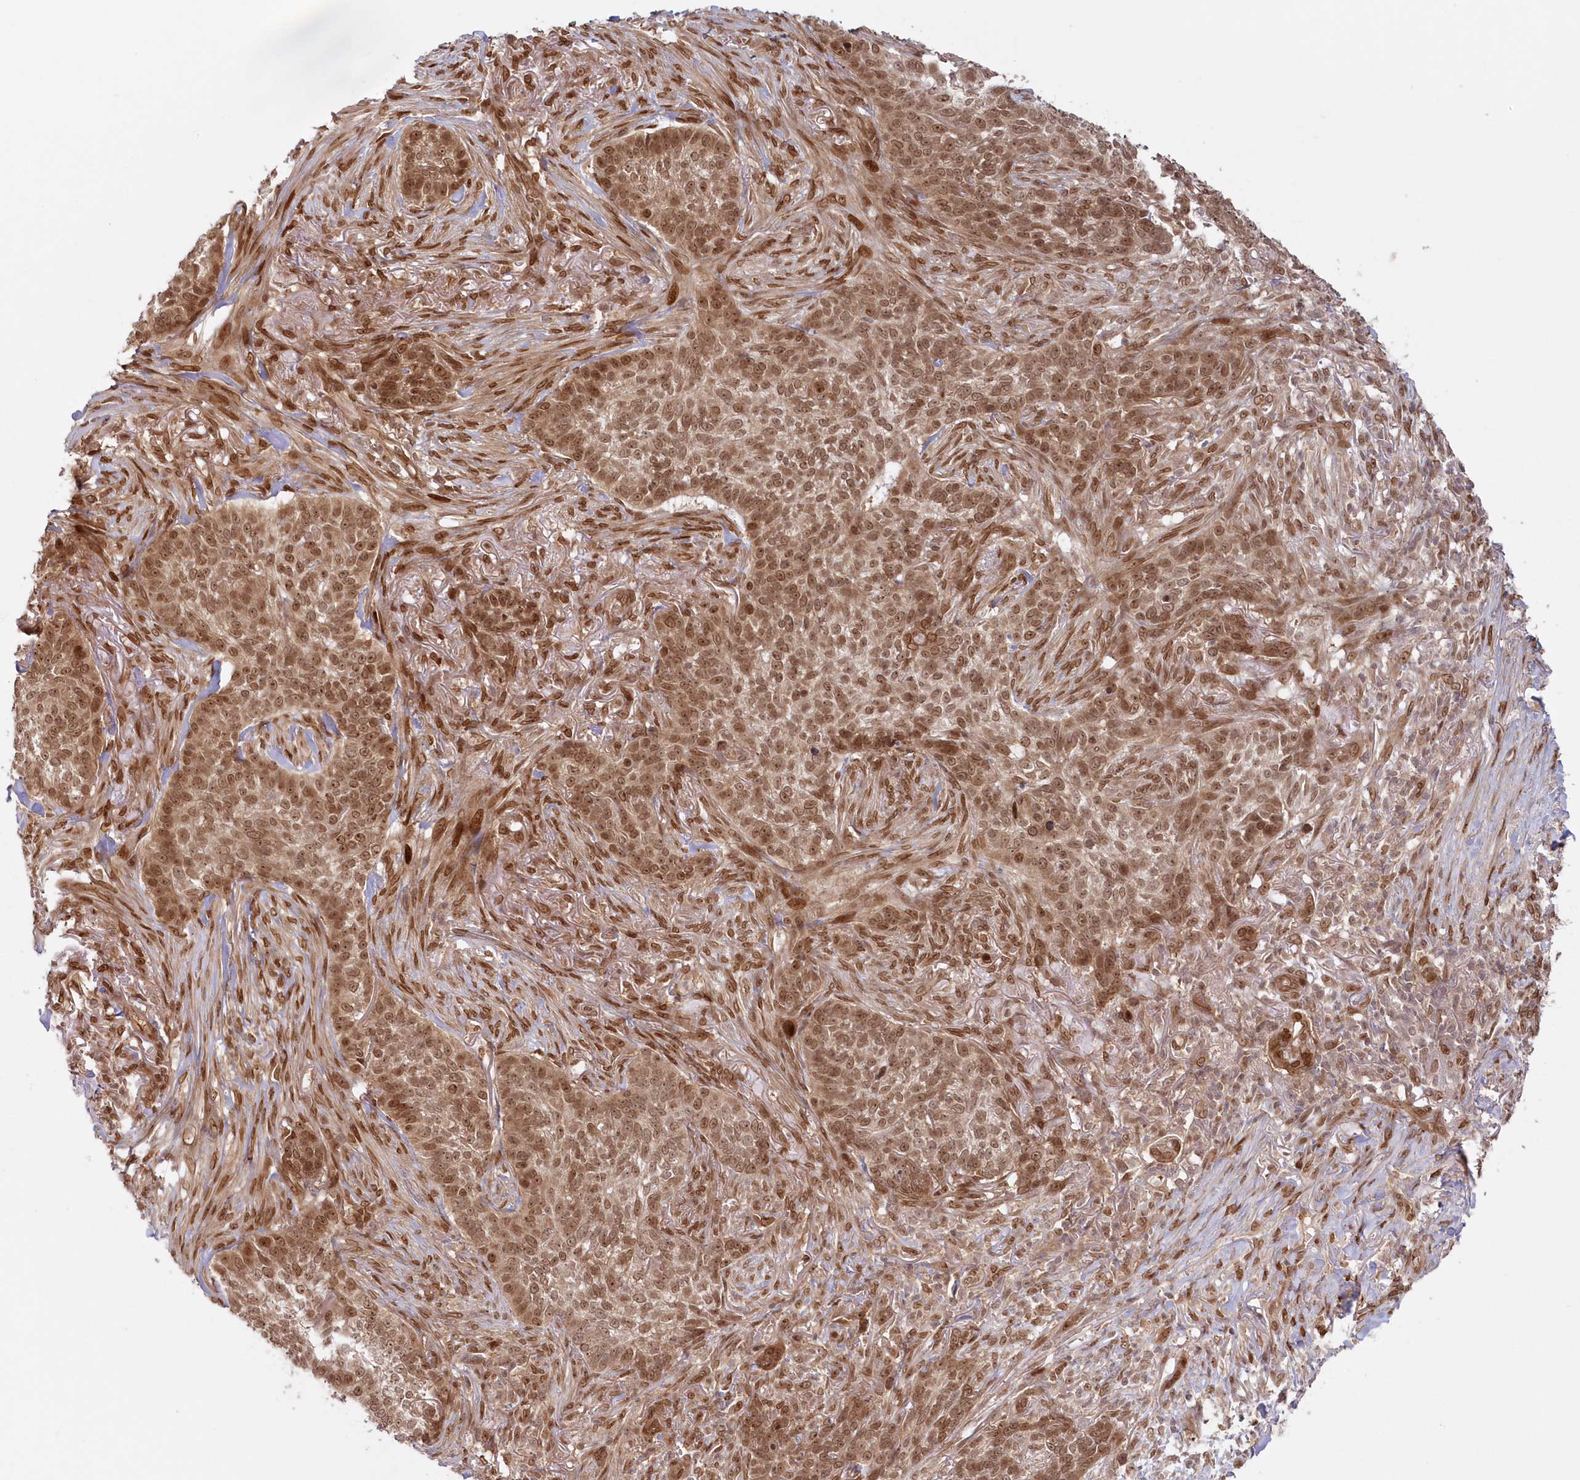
{"staining": {"intensity": "moderate", "quantity": ">75%", "location": "cytoplasmic/membranous,nuclear"}, "tissue": "skin cancer", "cell_type": "Tumor cells", "image_type": "cancer", "snomed": [{"axis": "morphology", "description": "Basal cell carcinoma"}, {"axis": "topography", "description": "Skin"}], "caption": "Brown immunohistochemical staining in human basal cell carcinoma (skin) reveals moderate cytoplasmic/membranous and nuclear expression in about >75% of tumor cells.", "gene": "TOGARAM2", "patient": {"sex": "male", "age": 85}}